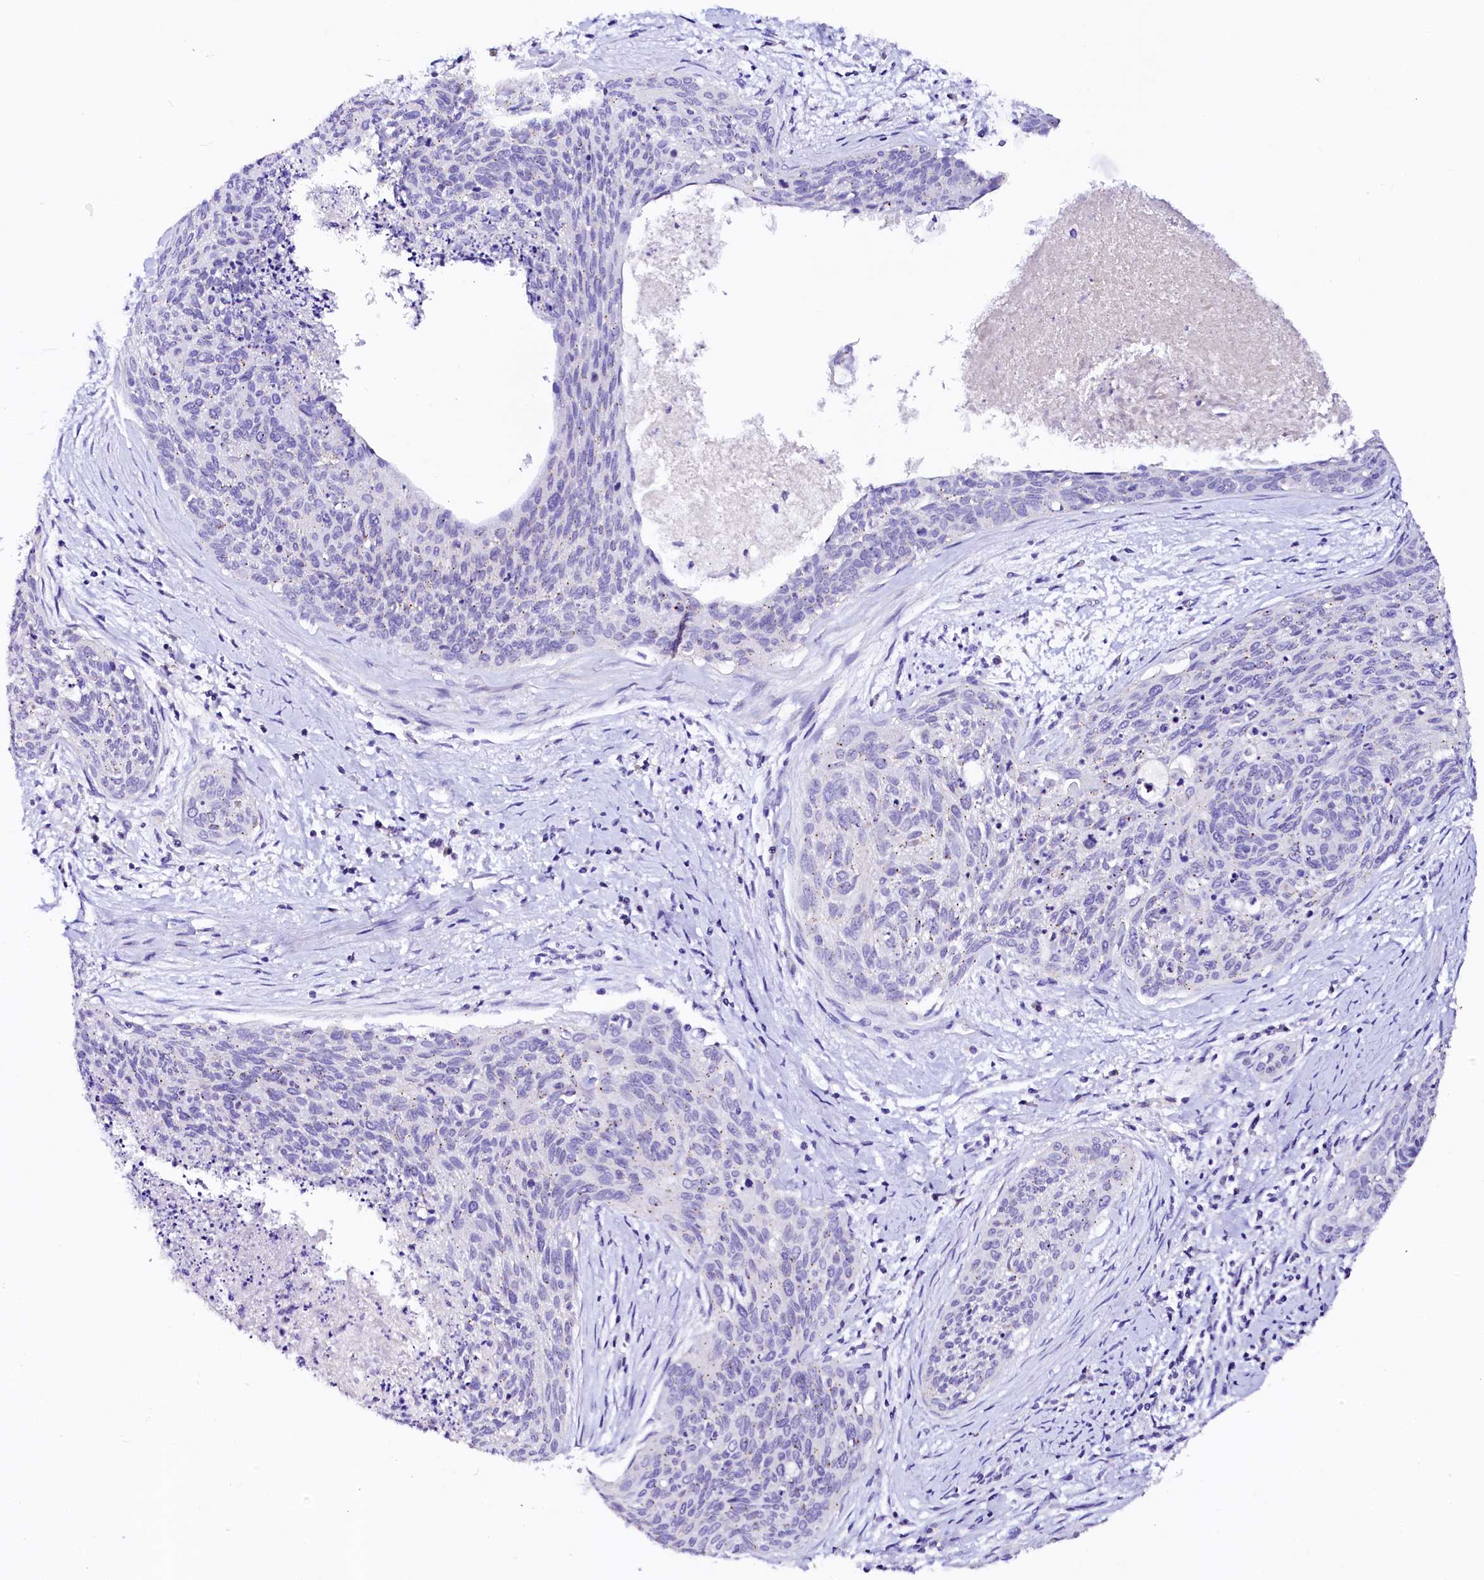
{"staining": {"intensity": "negative", "quantity": "none", "location": "none"}, "tissue": "cervical cancer", "cell_type": "Tumor cells", "image_type": "cancer", "snomed": [{"axis": "morphology", "description": "Squamous cell carcinoma, NOS"}, {"axis": "topography", "description": "Cervix"}], "caption": "This is a image of IHC staining of squamous cell carcinoma (cervical), which shows no expression in tumor cells.", "gene": "NALF1", "patient": {"sex": "female", "age": 55}}